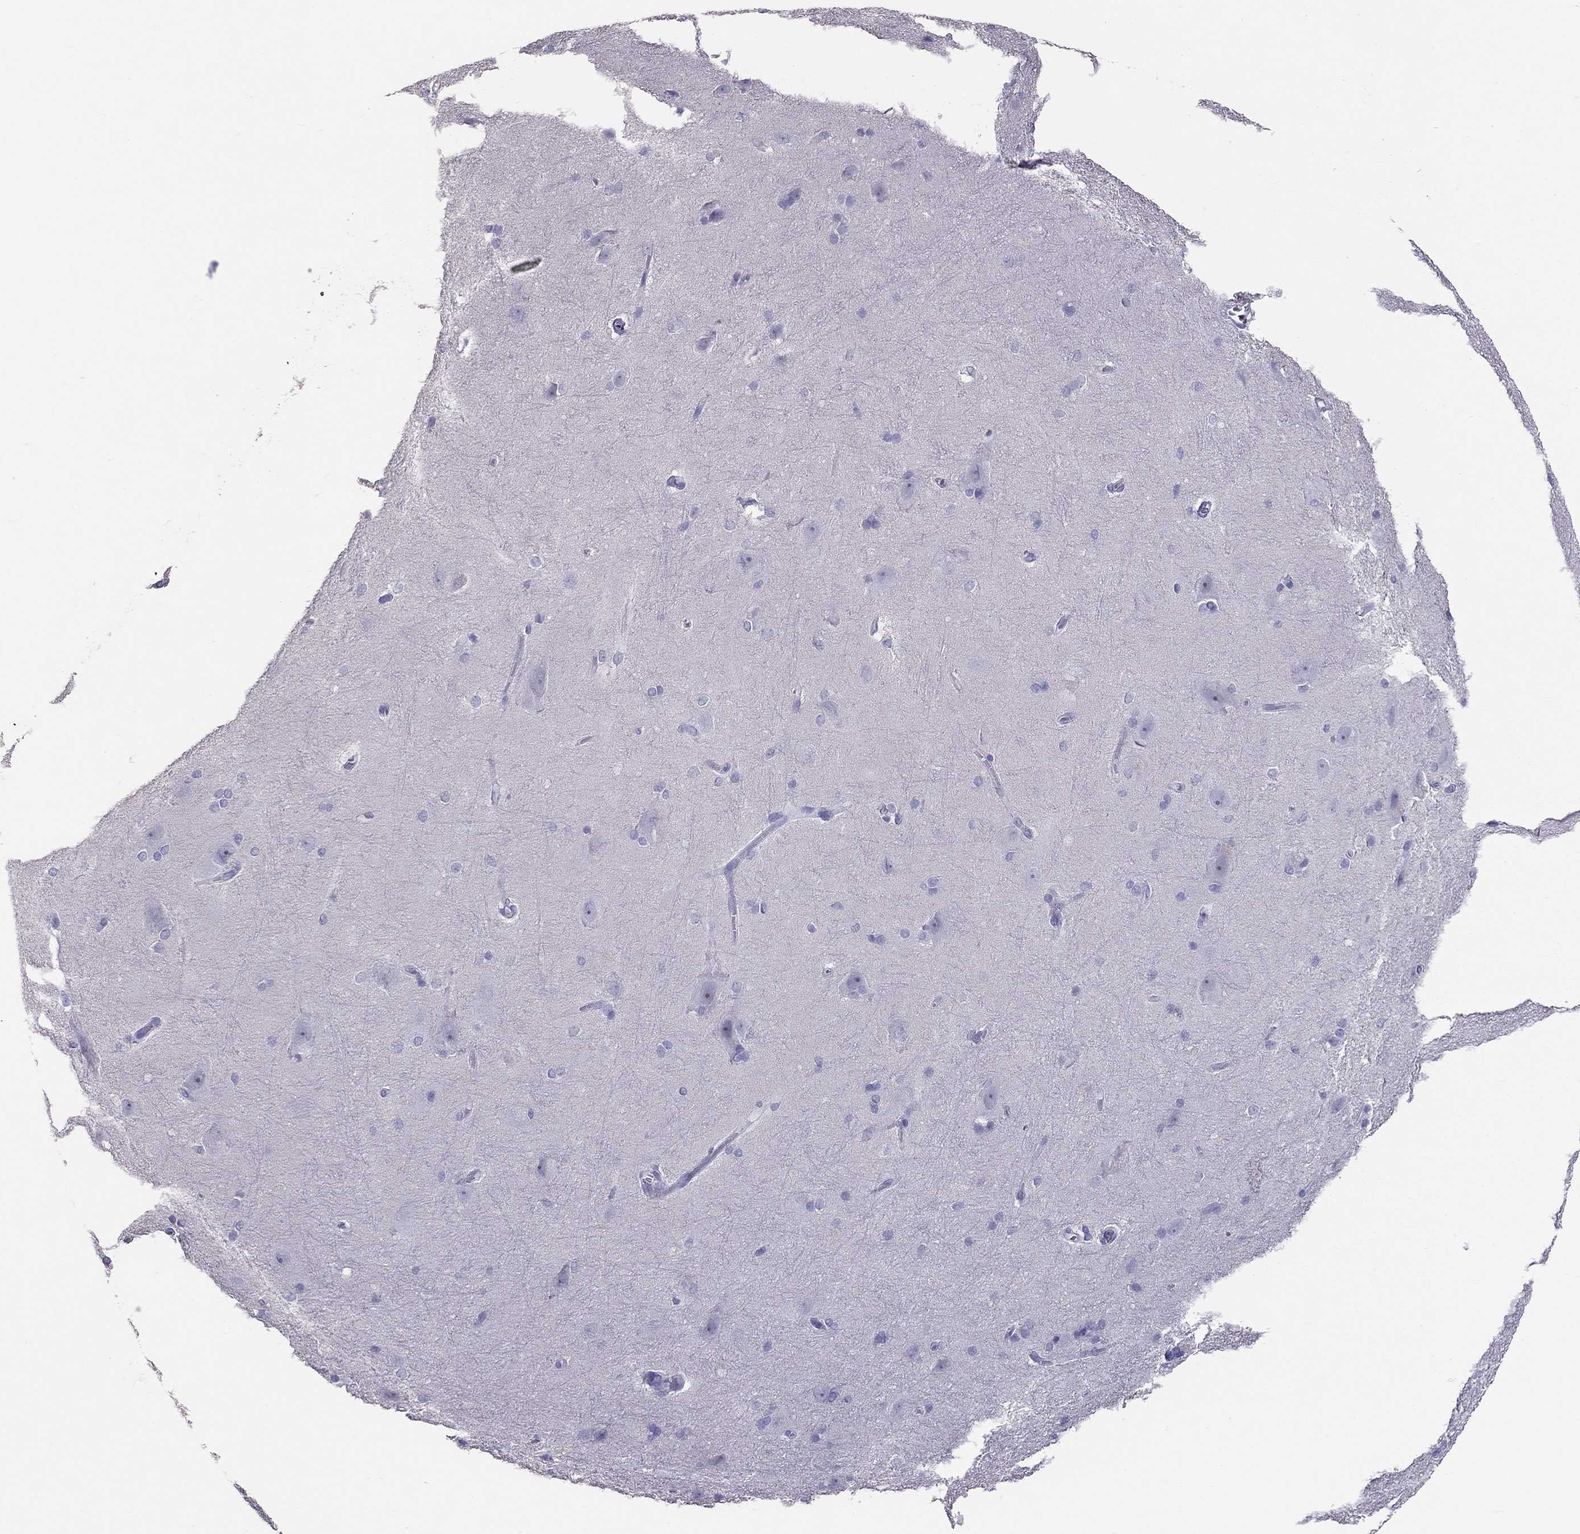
{"staining": {"intensity": "negative", "quantity": "none", "location": "none"}, "tissue": "hippocampus", "cell_type": "Glial cells", "image_type": "normal", "snomed": [{"axis": "morphology", "description": "Normal tissue, NOS"}, {"axis": "topography", "description": "Cerebral cortex"}, {"axis": "topography", "description": "Hippocampus"}], "caption": "This photomicrograph is of unremarkable hippocampus stained with IHC to label a protein in brown with the nuclei are counter-stained blue. There is no expression in glial cells.", "gene": "IL17REL", "patient": {"sex": "female", "age": 19}}